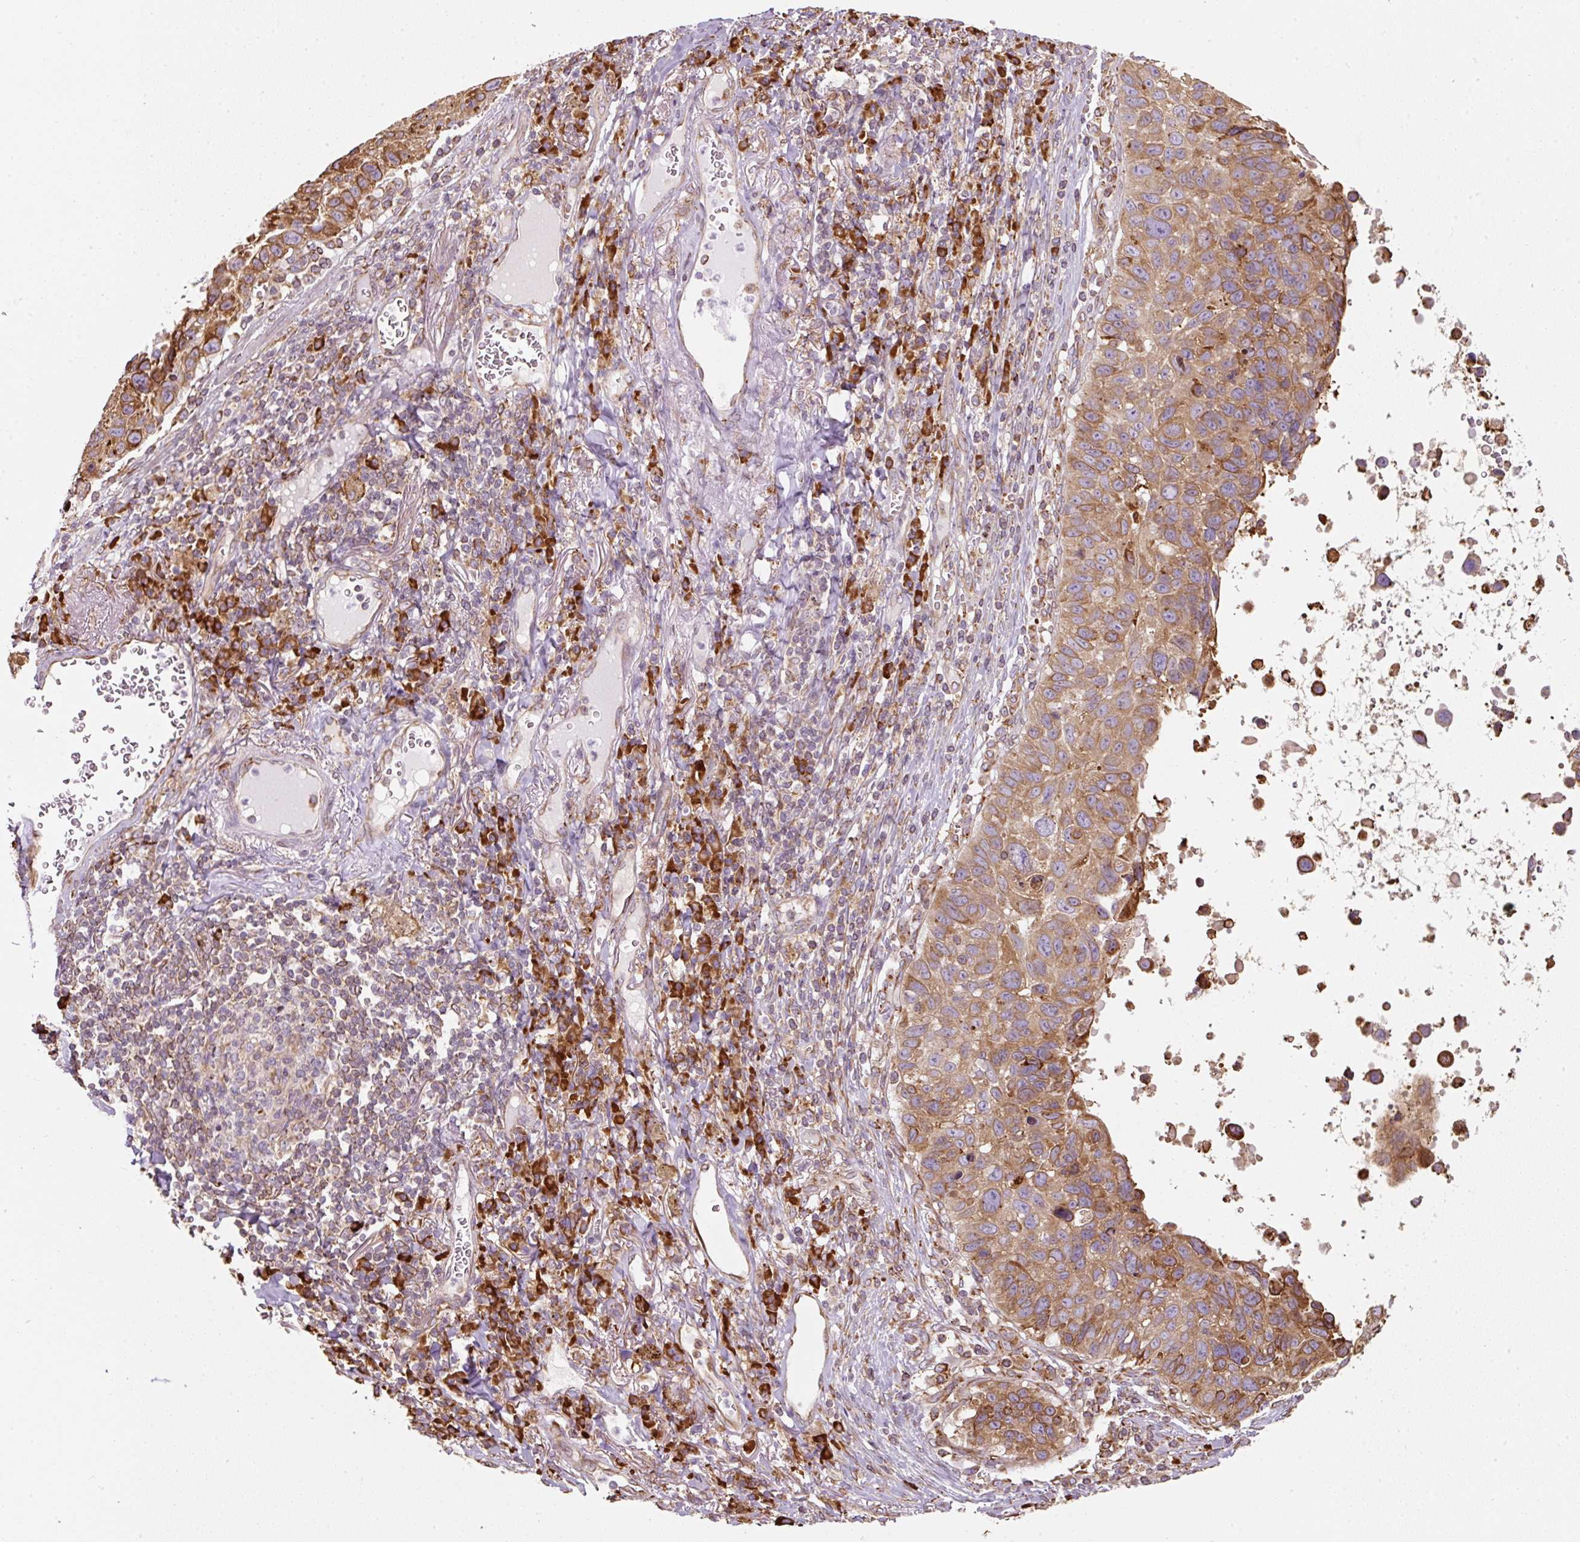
{"staining": {"intensity": "moderate", "quantity": ">75%", "location": "cytoplasmic/membranous"}, "tissue": "lung cancer", "cell_type": "Tumor cells", "image_type": "cancer", "snomed": [{"axis": "morphology", "description": "Squamous cell carcinoma, NOS"}, {"axis": "topography", "description": "Lung"}], "caption": "Lung cancer was stained to show a protein in brown. There is medium levels of moderate cytoplasmic/membranous staining in approximately >75% of tumor cells.", "gene": "PRKCSH", "patient": {"sex": "male", "age": 66}}